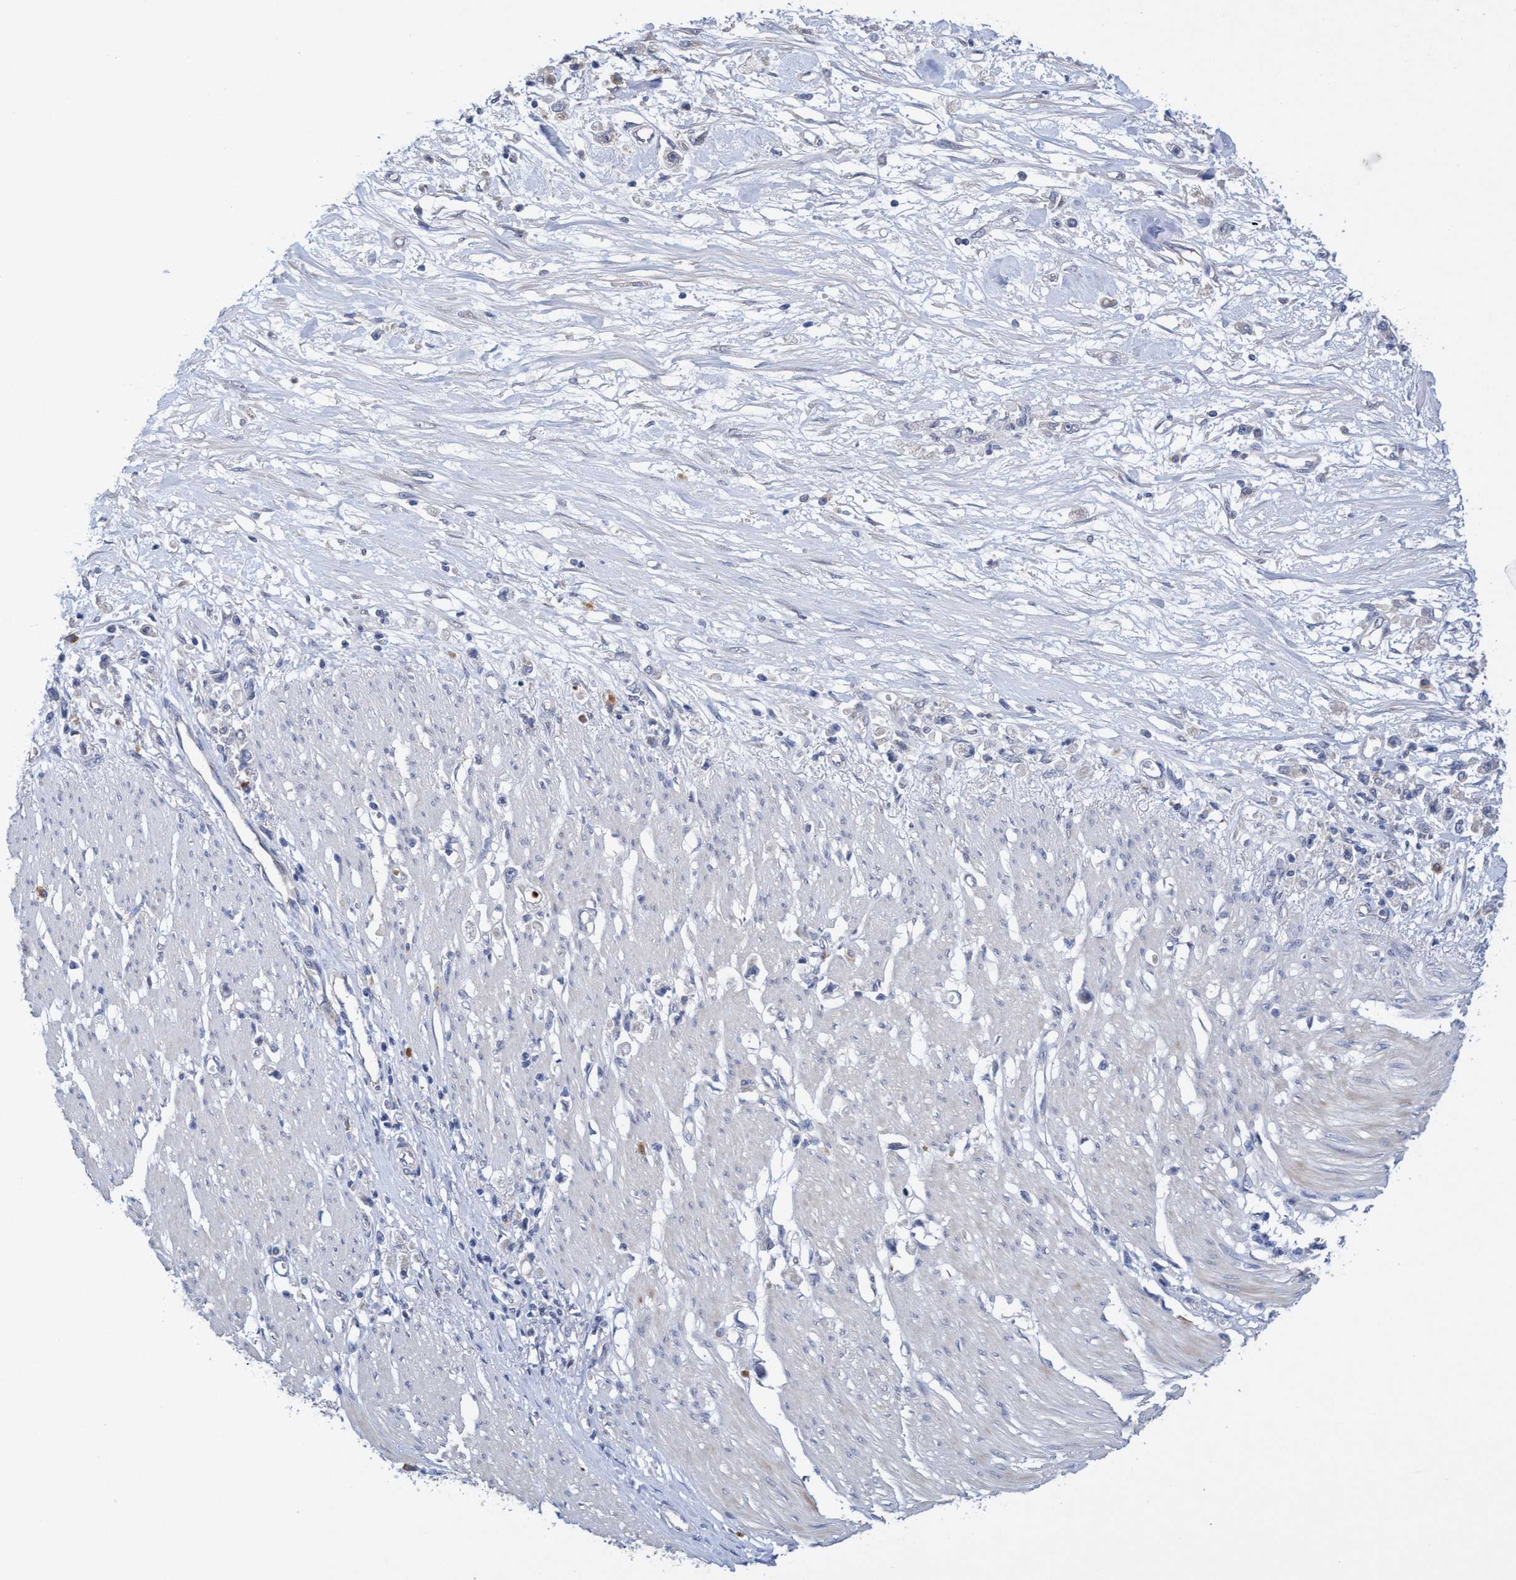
{"staining": {"intensity": "negative", "quantity": "none", "location": "none"}, "tissue": "stomach cancer", "cell_type": "Tumor cells", "image_type": "cancer", "snomed": [{"axis": "morphology", "description": "Adenocarcinoma, NOS"}, {"axis": "topography", "description": "Stomach"}], "caption": "This is an immunohistochemistry (IHC) micrograph of human adenocarcinoma (stomach). There is no staining in tumor cells.", "gene": "SEMA4D", "patient": {"sex": "female", "age": 59}}